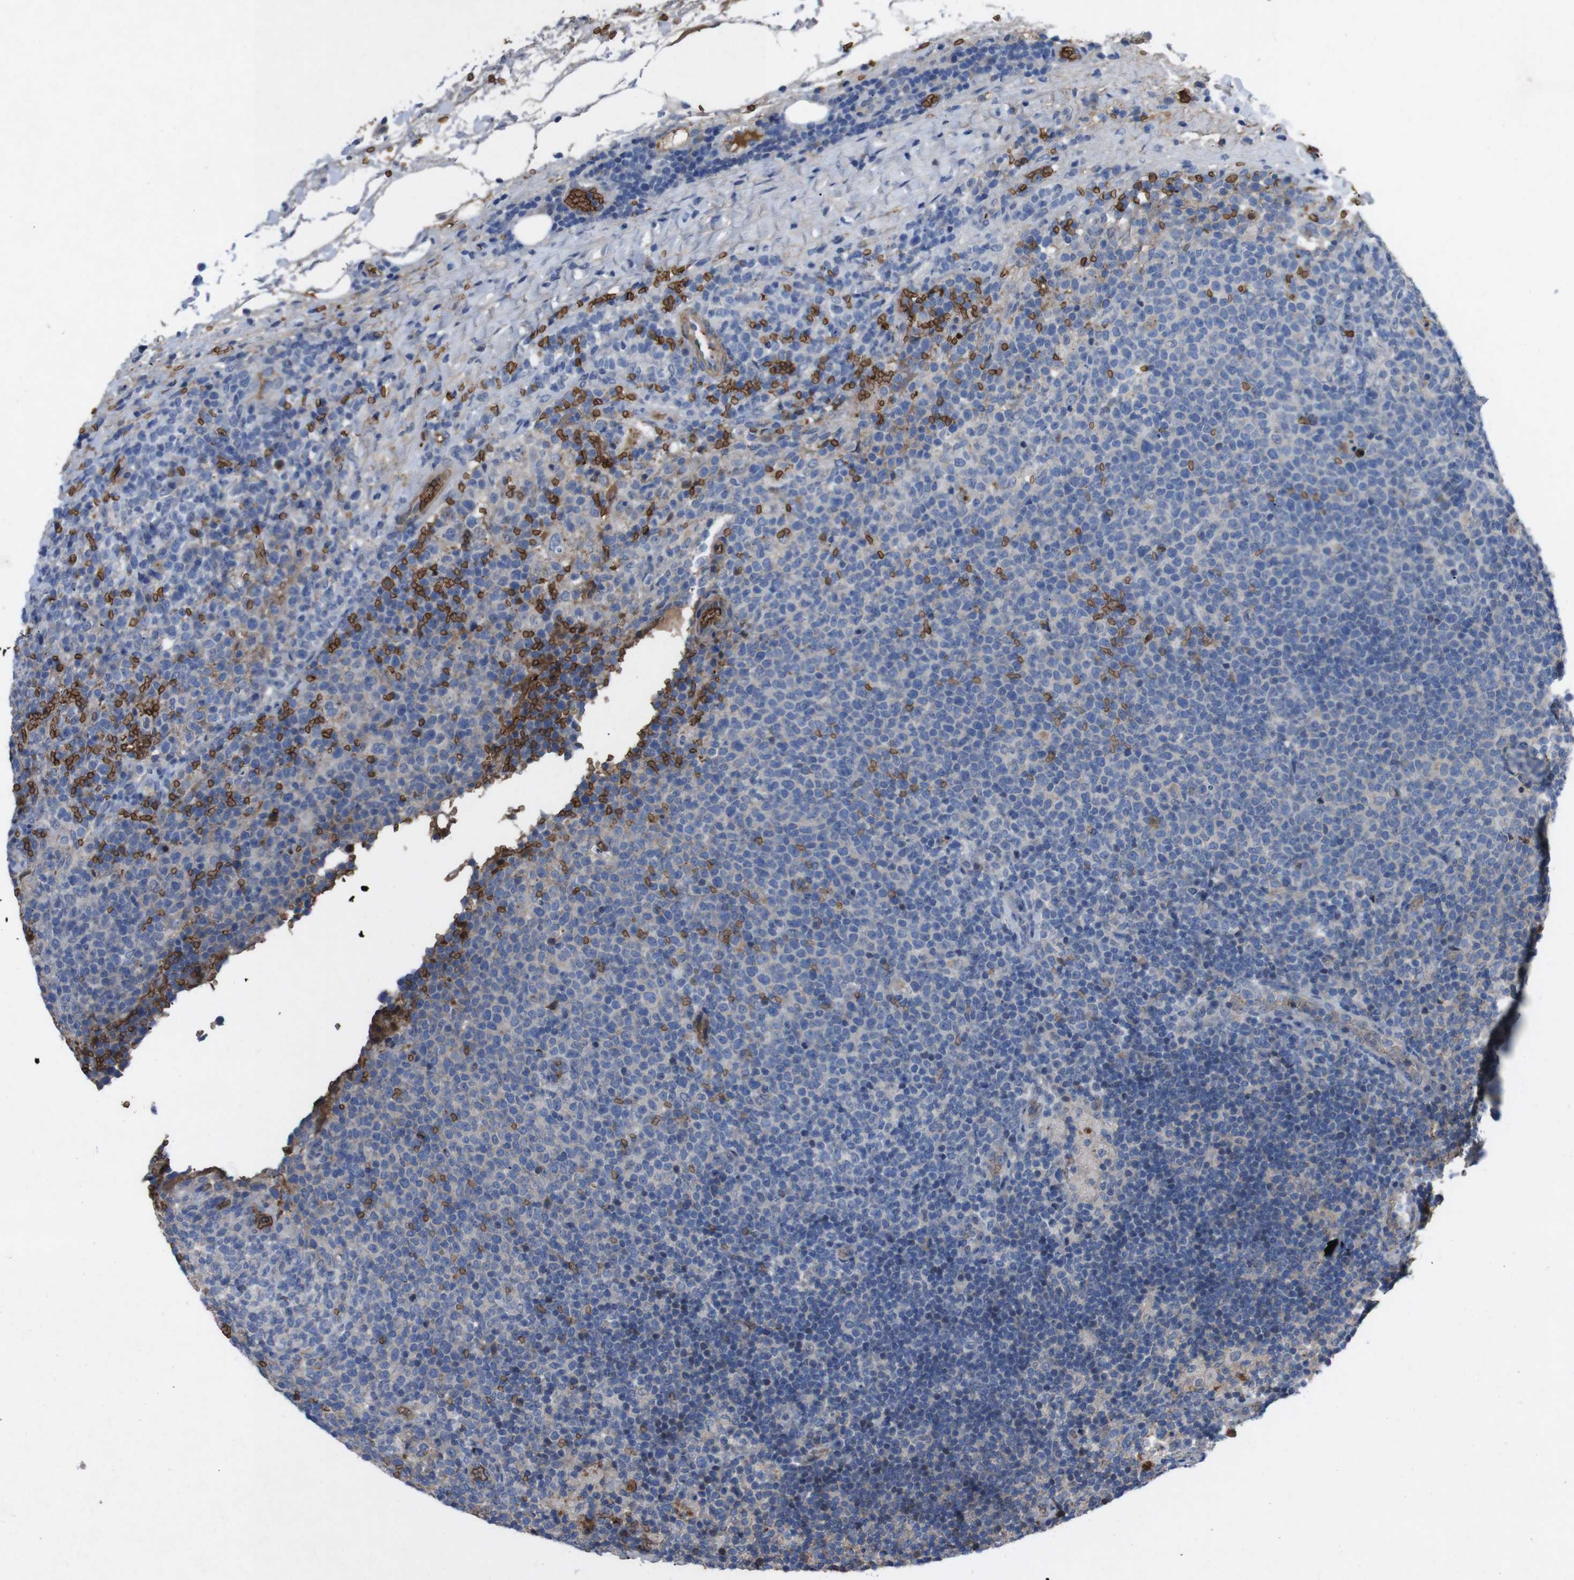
{"staining": {"intensity": "negative", "quantity": "none", "location": "none"}, "tissue": "lymphoma", "cell_type": "Tumor cells", "image_type": "cancer", "snomed": [{"axis": "morphology", "description": "Malignant lymphoma, non-Hodgkin's type, High grade"}, {"axis": "topography", "description": "Lymph node"}], "caption": "IHC of high-grade malignant lymphoma, non-Hodgkin's type displays no staining in tumor cells.", "gene": "SPTB", "patient": {"sex": "male", "age": 61}}